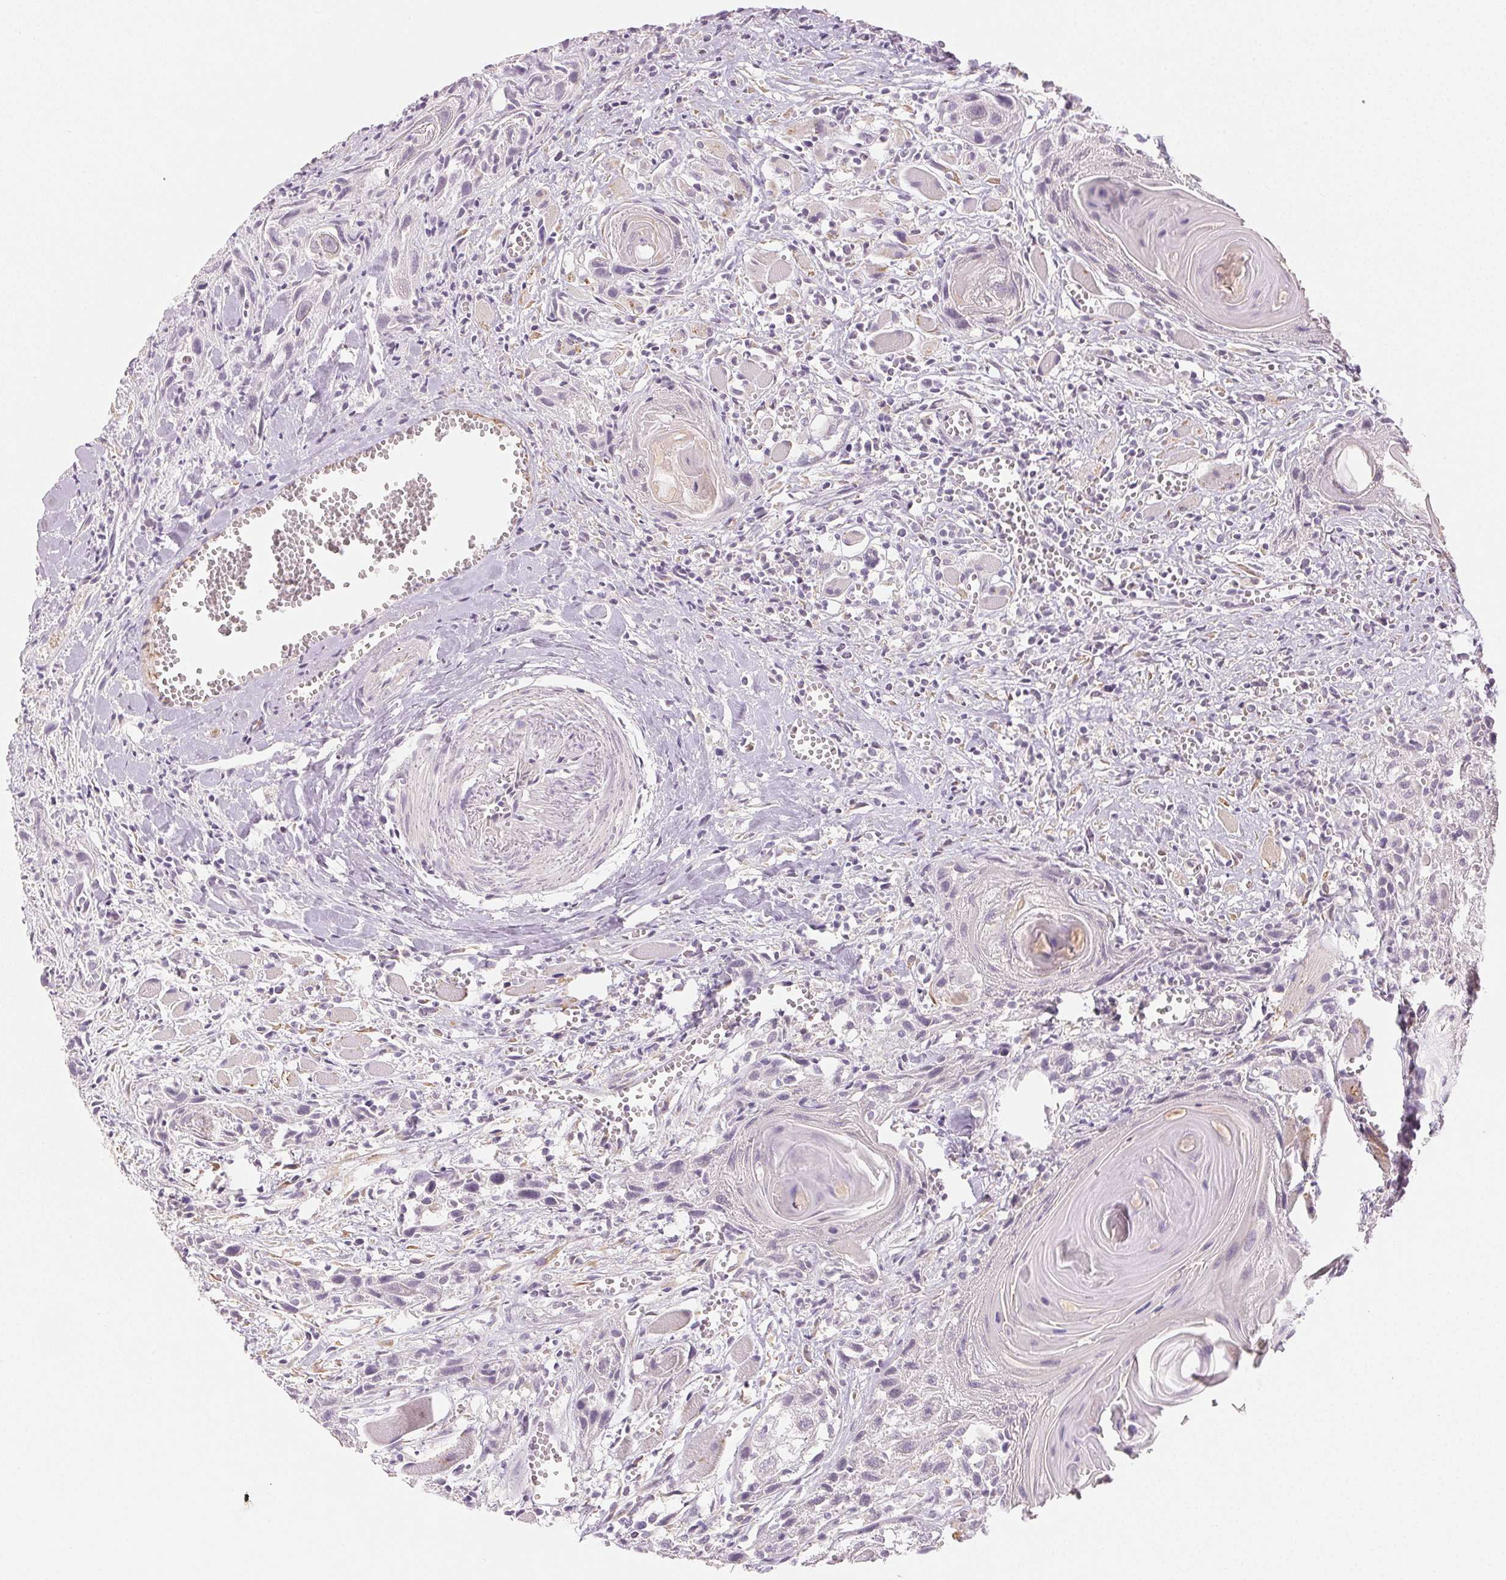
{"staining": {"intensity": "negative", "quantity": "none", "location": "none"}, "tissue": "head and neck cancer", "cell_type": "Tumor cells", "image_type": "cancer", "snomed": [{"axis": "morphology", "description": "Squamous cell carcinoma, NOS"}, {"axis": "topography", "description": "Head-Neck"}], "caption": "An image of squamous cell carcinoma (head and neck) stained for a protein exhibits no brown staining in tumor cells.", "gene": "MAP1LC3A", "patient": {"sex": "female", "age": 80}}